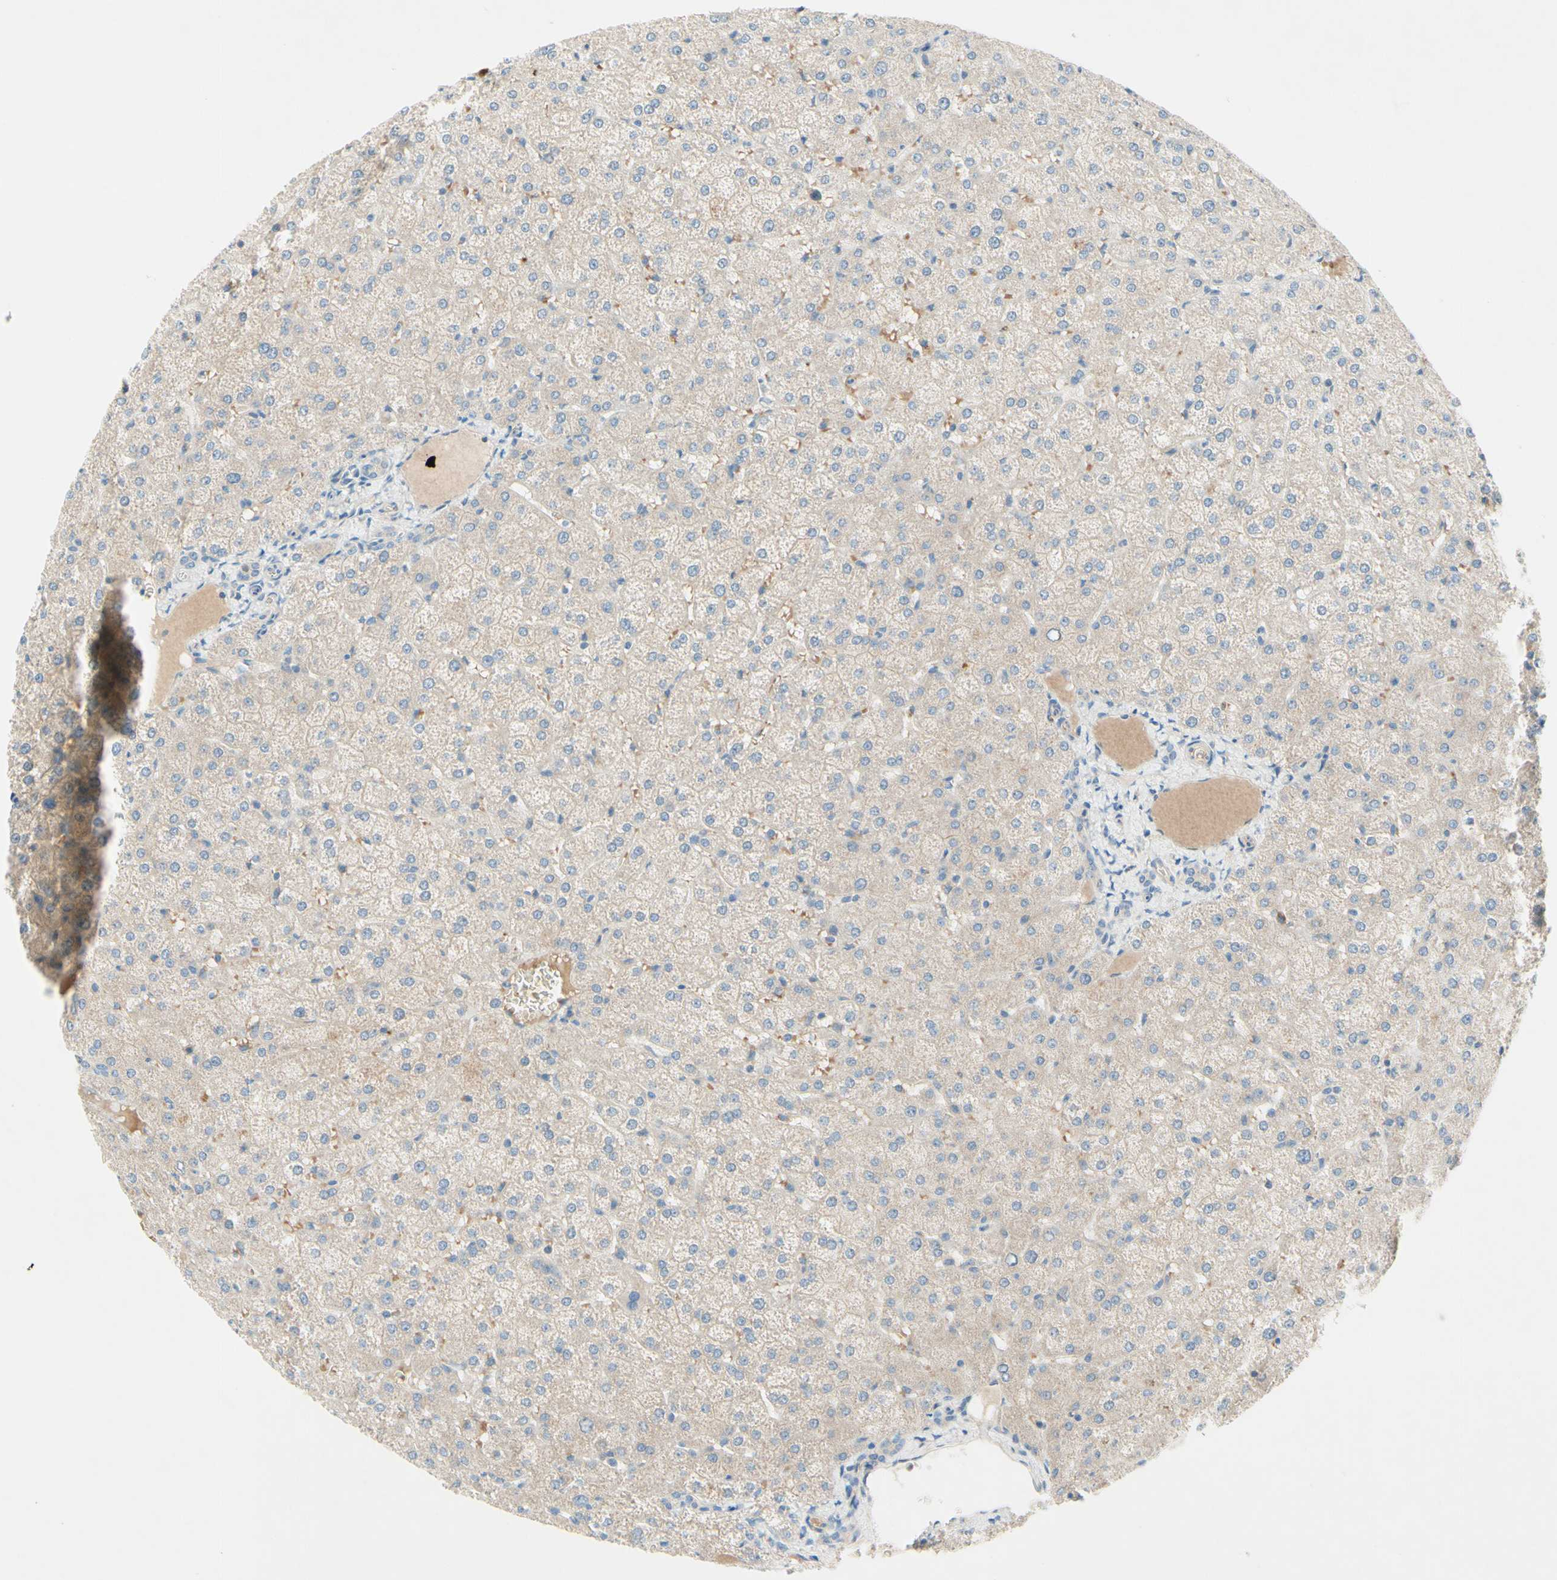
{"staining": {"intensity": "weak", "quantity": "25%-75%", "location": "cytoplasmic/membranous"}, "tissue": "liver", "cell_type": "Cholangiocytes", "image_type": "normal", "snomed": [{"axis": "morphology", "description": "Normal tissue, NOS"}, {"axis": "topography", "description": "Liver"}], "caption": "Immunohistochemistry photomicrograph of normal liver: human liver stained using IHC reveals low levels of weak protein expression localized specifically in the cytoplasmic/membranous of cholangiocytes, appearing as a cytoplasmic/membranous brown color.", "gene": "IL2", "patient": {"sex": "female", "age": 32}}